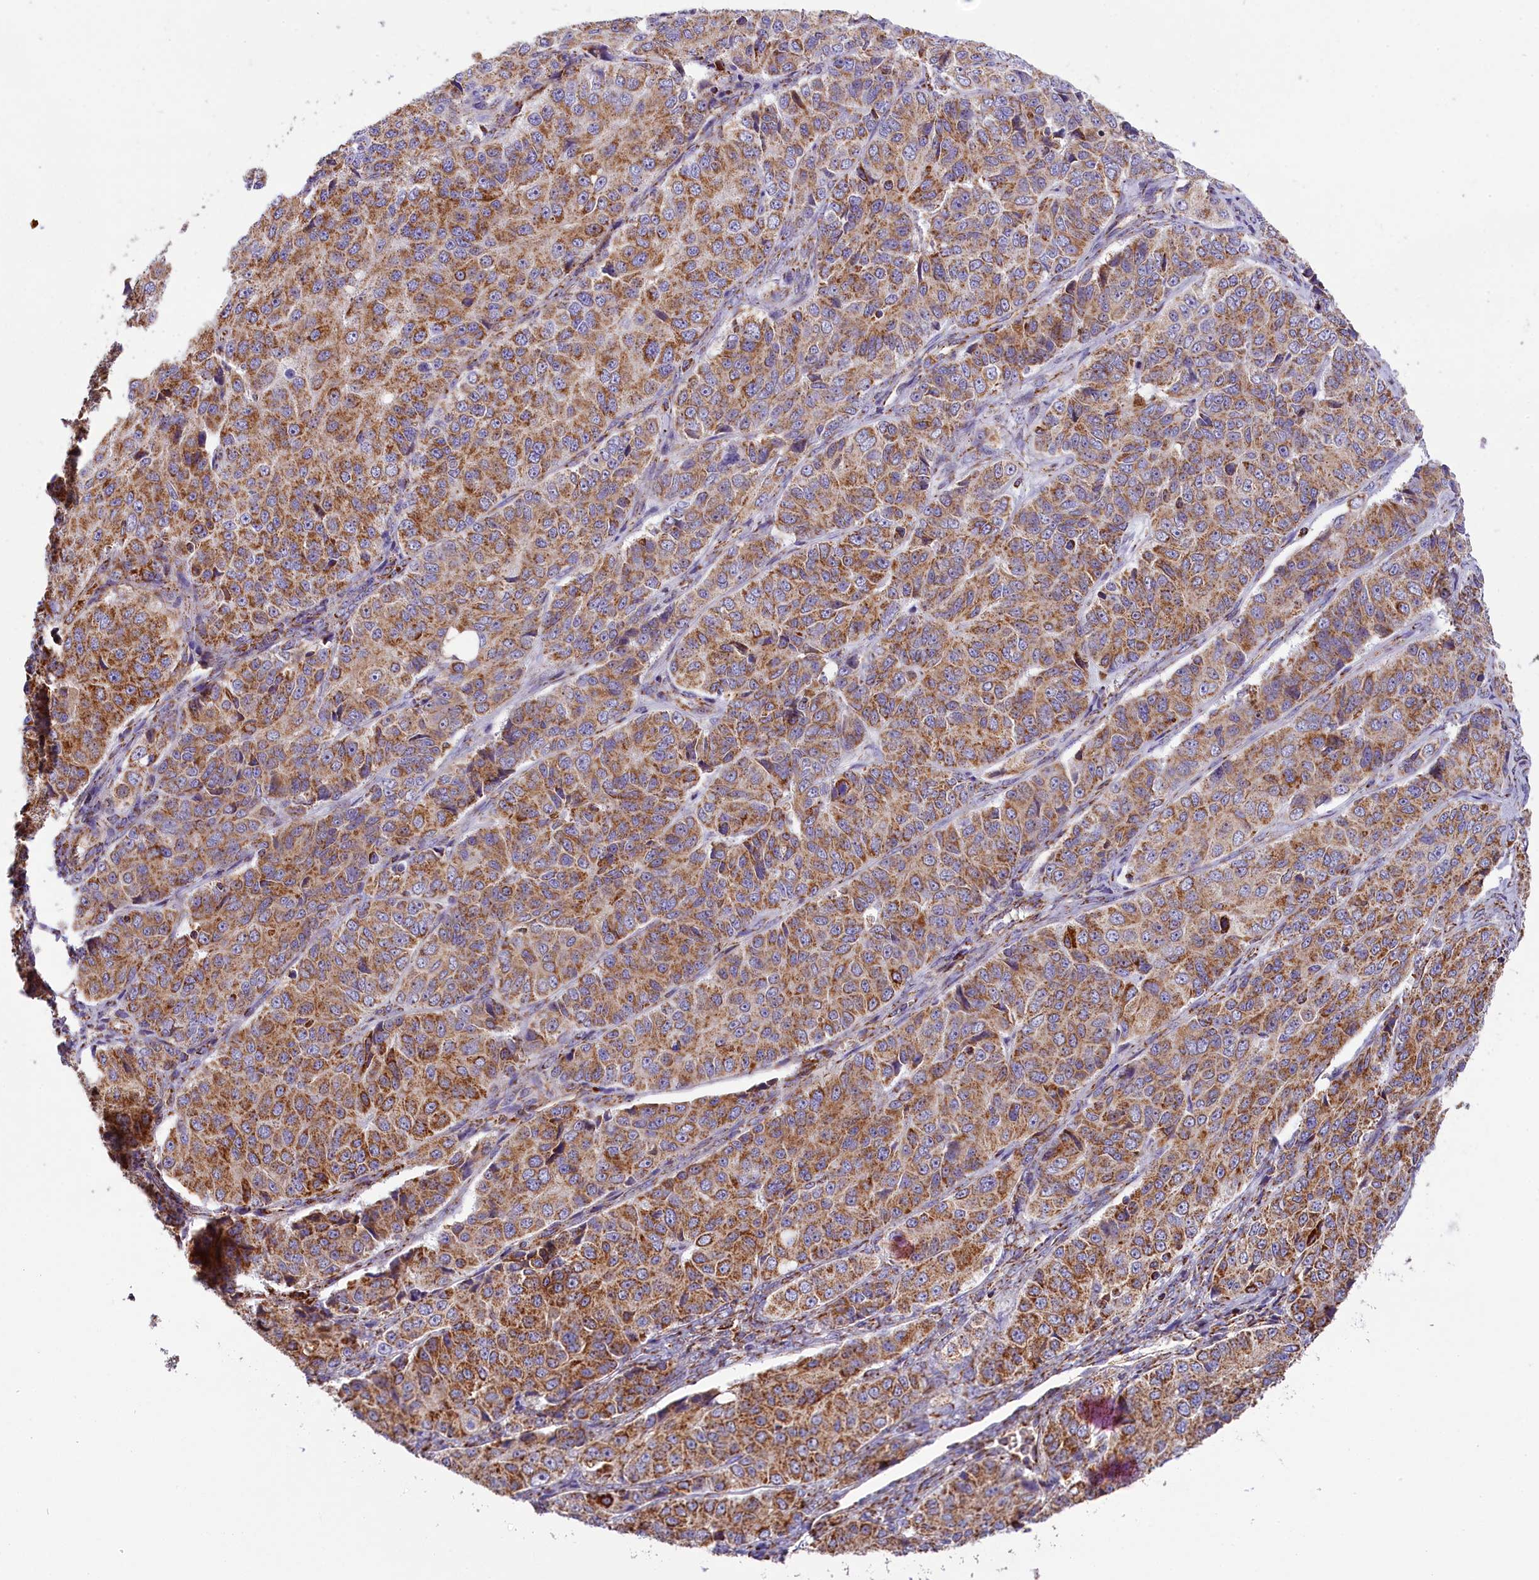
{"staining": {"intensity": "moderate", "quantity": ">75%", "location": "cytoplasmic/membranous"}, "tissue": "ovarian cancer", "cell_type": "Tumor cells", "image_type": "cancer", "snomed": [{"axis": "morphology", "description": "Carcinoma, endometroid"}, {"axis": "topography", "description": "Ovary"}], "caption": "The photomicrograph displays staining of ovarian cancer (endometroid carcinoma), revealing moderate cytoplasmic/membranous protein expression (brown color) within tumor cells. Ihc stains the protein in brown and the nuclei are stained blue.", "gene": "NDUFA8", "patient": {"sex": "female", "age": 51}}